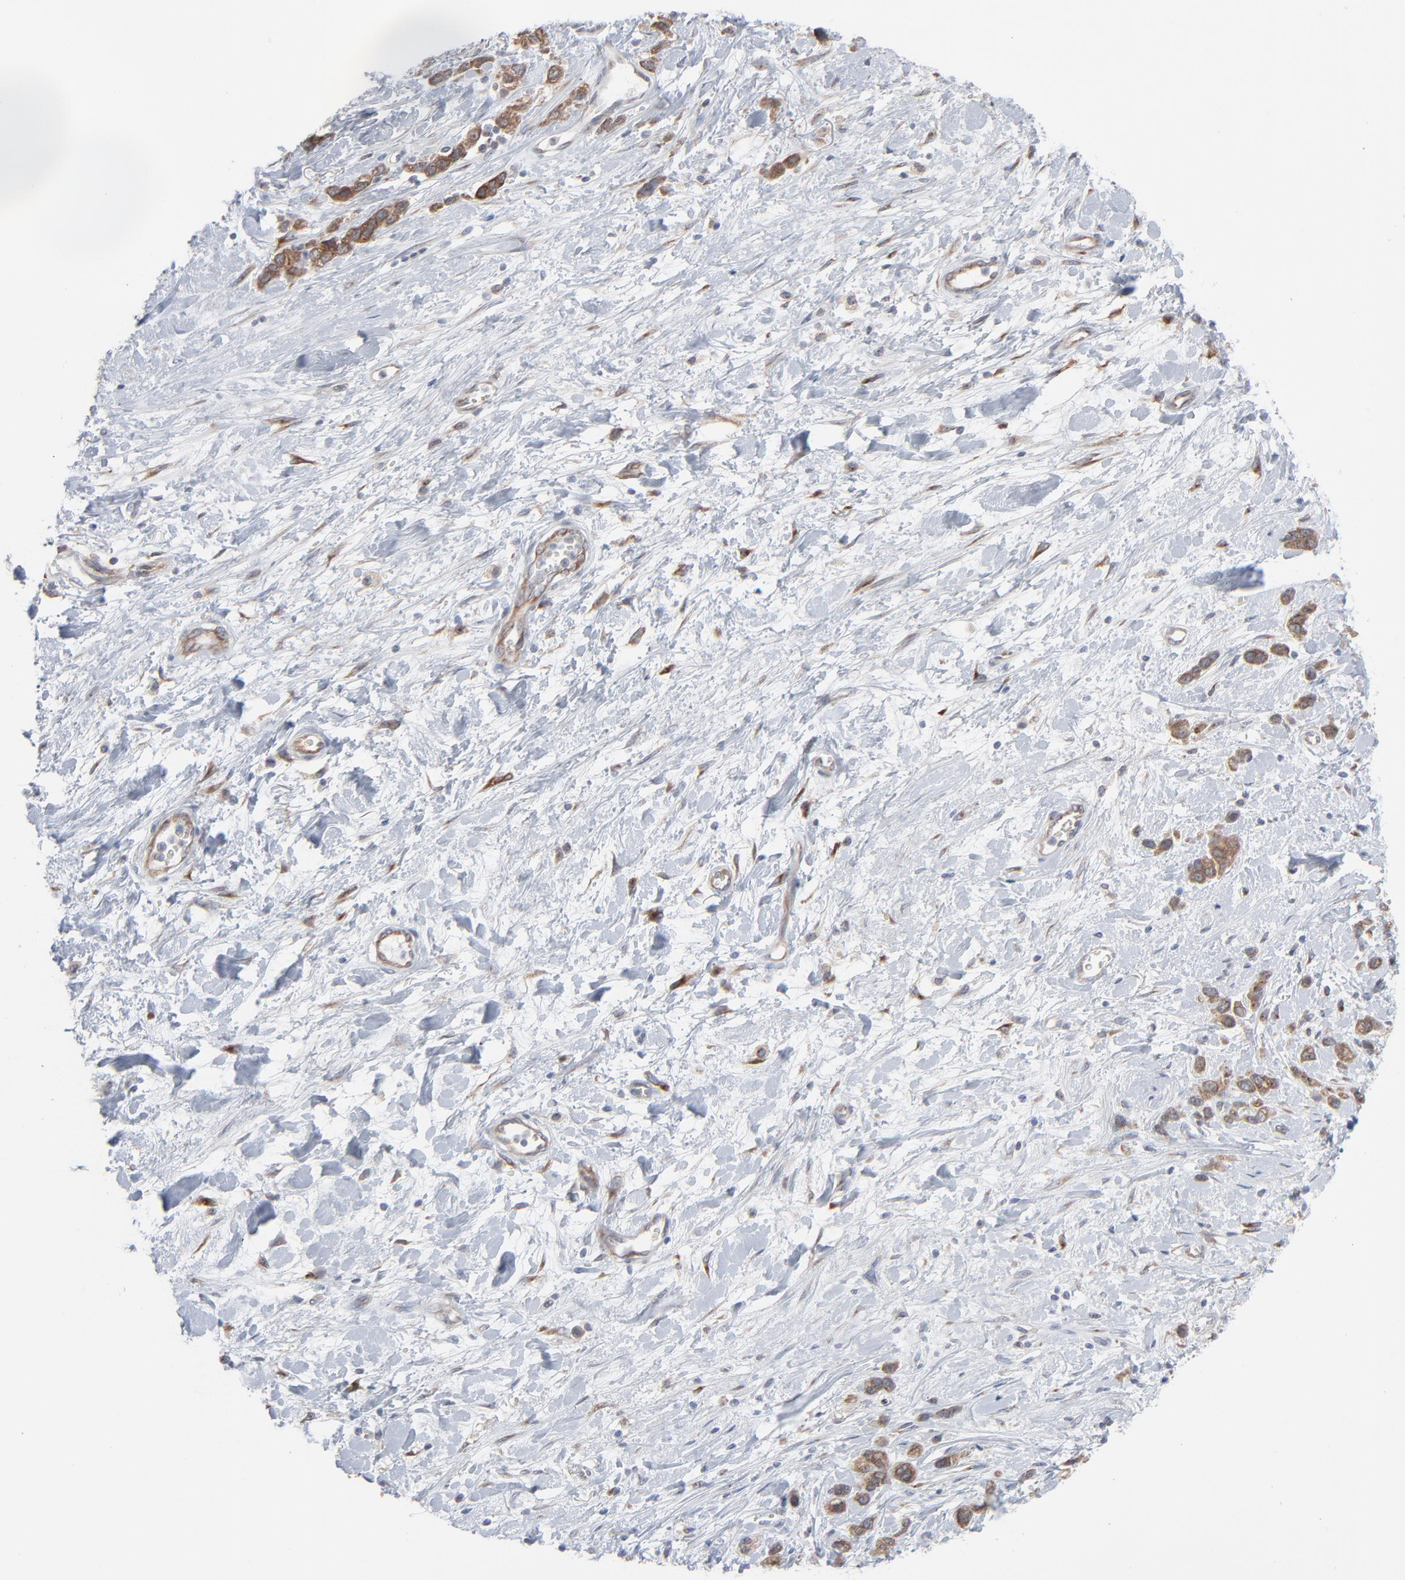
{"staining": {"intensity": "moderate", "quantity": ">75%", "location": "cytoplasmic/membranous"}, "tissue": "stomach cancer", "cell_type": "Tumor cells", "image_type": "cancer", "snomed": [{"axis": "morphology", "description": "Normal tissue, NOS"}, {"axis": "morphology", "description": "Adenocarcinoma, NOS"}, {"axis": "morphology", "description": "Adenocarcinoma, High grade"}, {"axis": "topography", "description": "Stomach, upper"}, {"axis": "topography", "description": "Stomach"}], "caption": "A histopathology image showing moderate cytoplasmic/membranous staining in about >75% of tumor cells in stomach cancer (adenocarcinoma (high-grade)), as visualized by brown immunohistochemical staining.", "gene": "KDSR", "patient": {"sex": "female", "age": 65}}